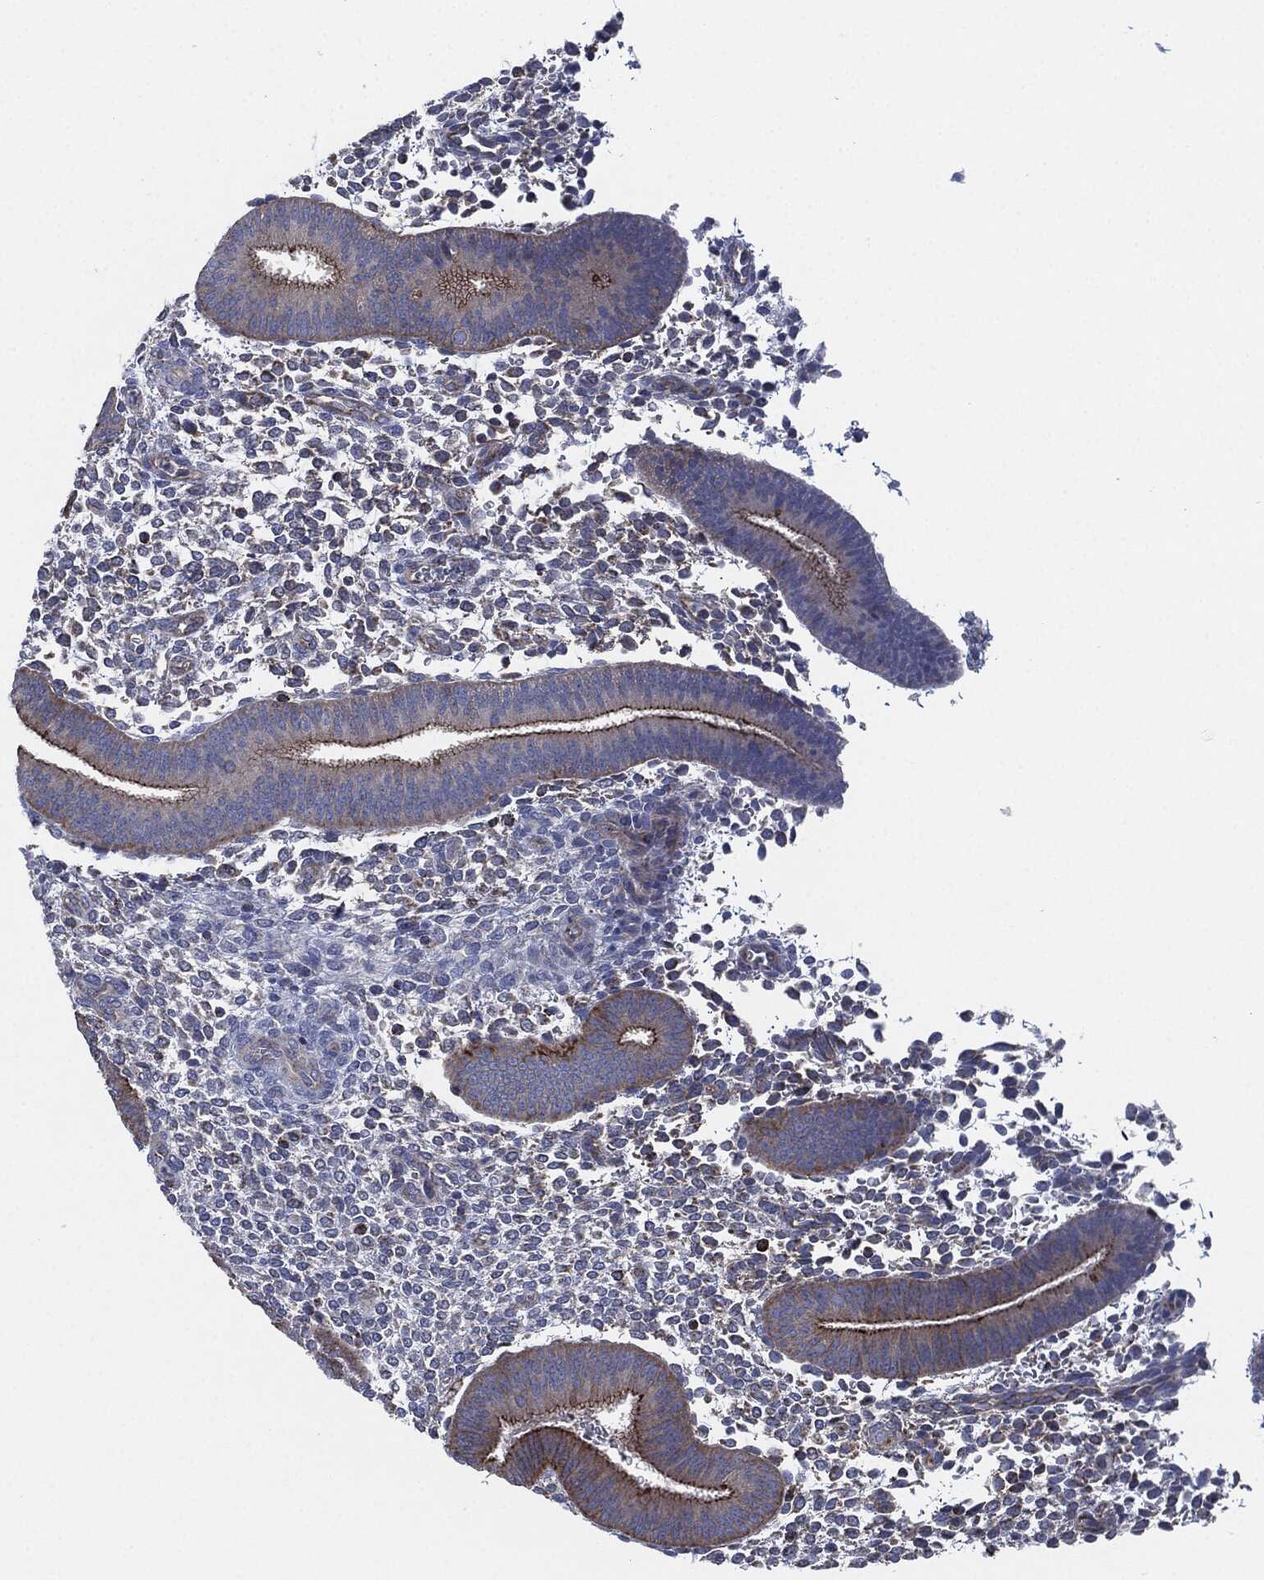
{"staining": {"intensity": "negative", "quantity": "none", "location": "none"}, "tissue": "endometrium", "cell_type": "Cells in endometrial stroma", "image_type": "normal", "snomed": [{"axis": "morphology", "description": "Normal tissue, NOS"}, {"axis": "topography", "description": "Endometrium"}], "caption": "A histopathology image of endometrium stained for a protein reveals no brown staining in cells in endometrial stroma. (Stains: DAB immunohistochemistry with hematoxylin counter stain, Microscopy: brightfield microscopy at high magnification).", "gene": "SHROOM2", "patient": {"sex": "female", "age": 39}}